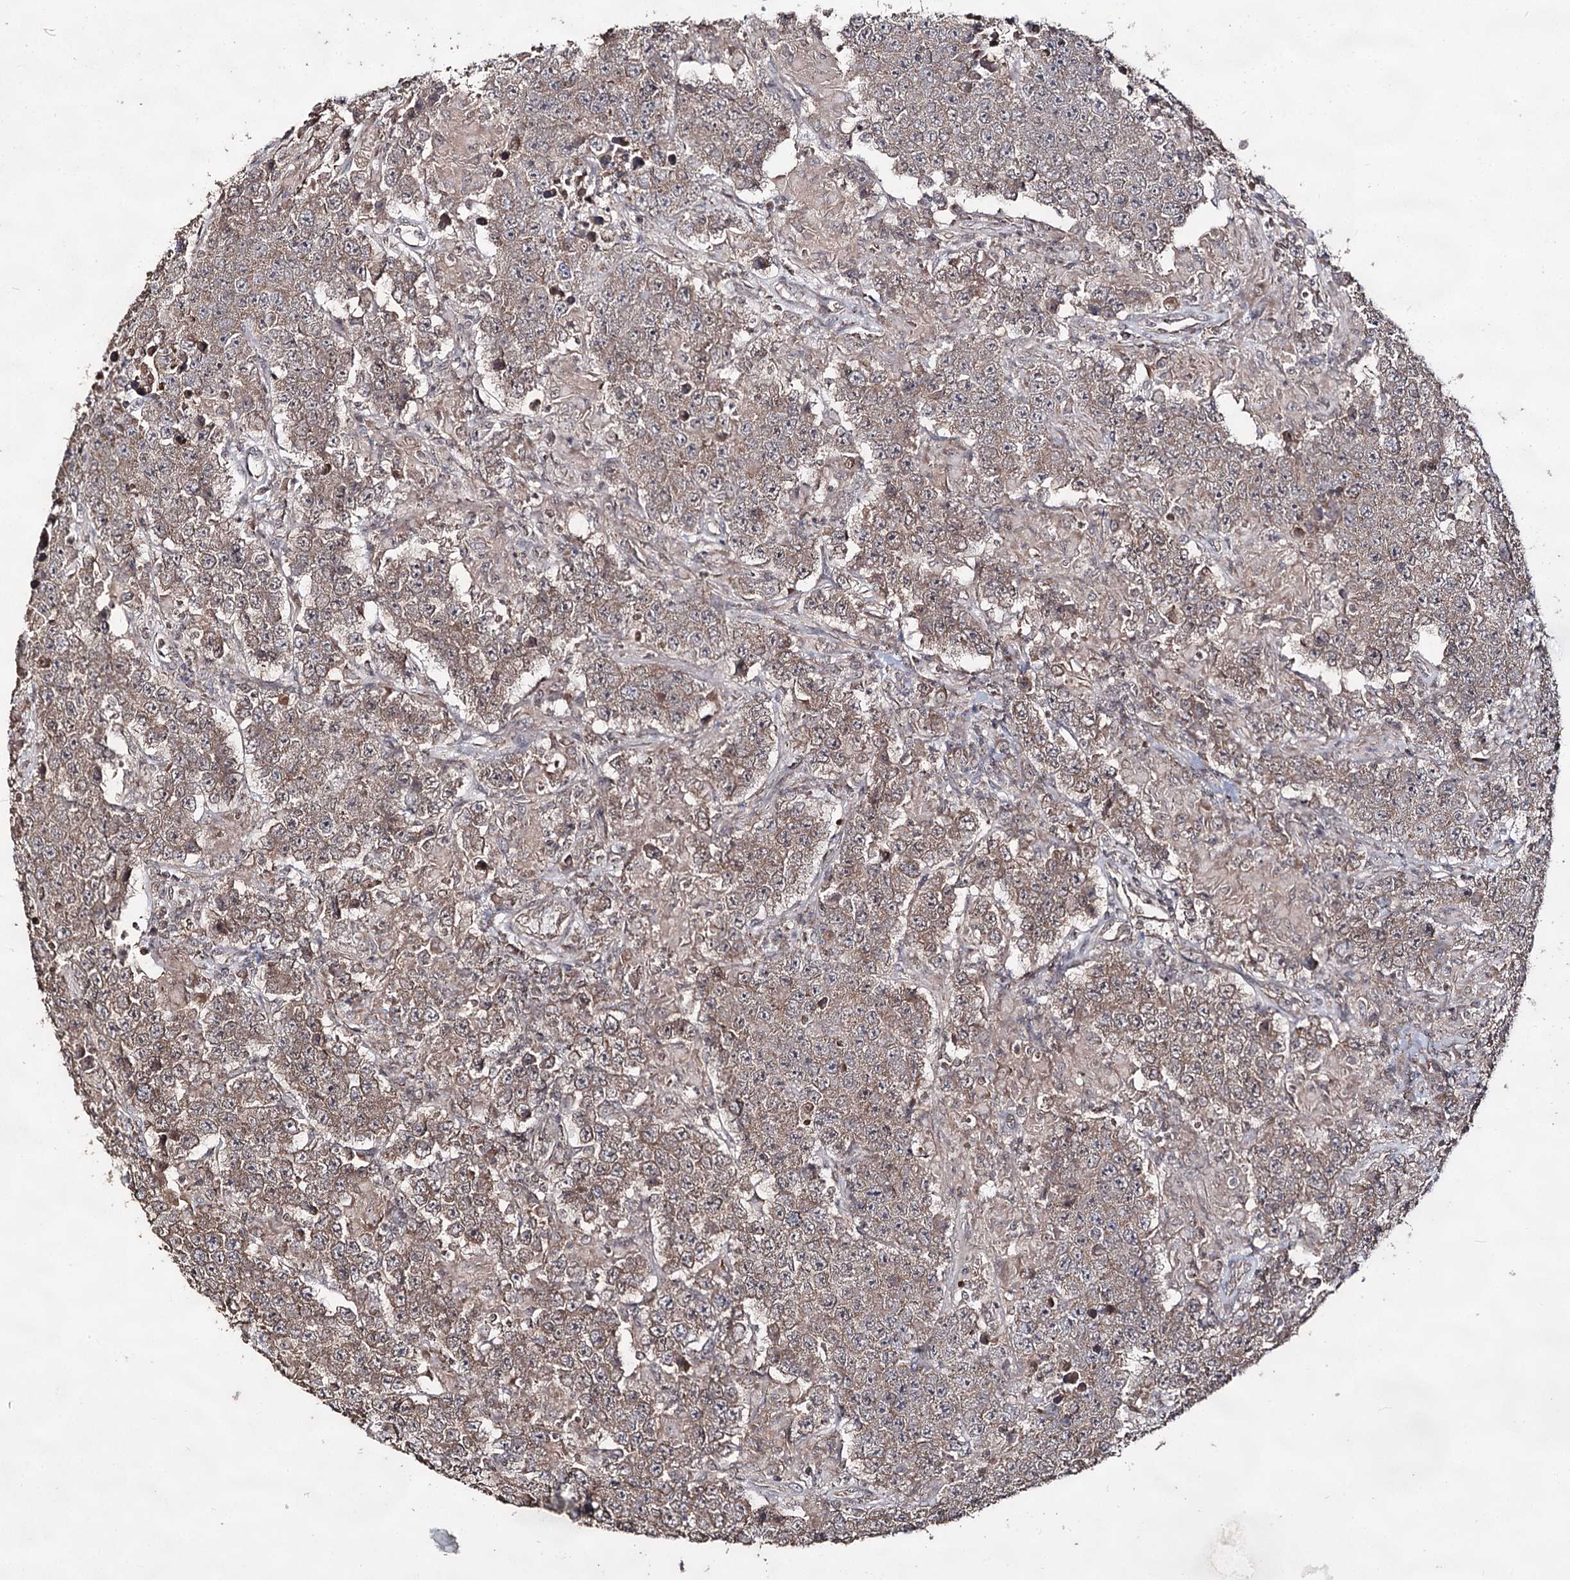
{"staining": {"intensity": "weak", "quantity": ">75%", "location": "cytoplasmic/membranous"}, "tissue": "testis cancer", "cell_type": "Tumor cells", "image_type": "cancer", "snomed": [{"axis": "morphology", "description": "Normal tissue, NOS"}, {"axis": "morphology", "description": "Urothelial carcinoma, High grade"}, {"axis": "morphology", "description": "Seminoma, NOS"}, {"axis": "morphology", "description": "Carcinoma, Embryonal, NOS"}, {"axis": "topography", "description": "Urinary bladder"}, {"axis": "topography", "description": "Testis"}], "caption": "This image exhibits immunohistochemistry (IHC) staining of testis cancer (seminoma), with low weak cytoplasmic/membranous expression in approximately >75% of tumor cells.", "gene": "ACTR6", "patient": {"sex": "male", "age": 41}}